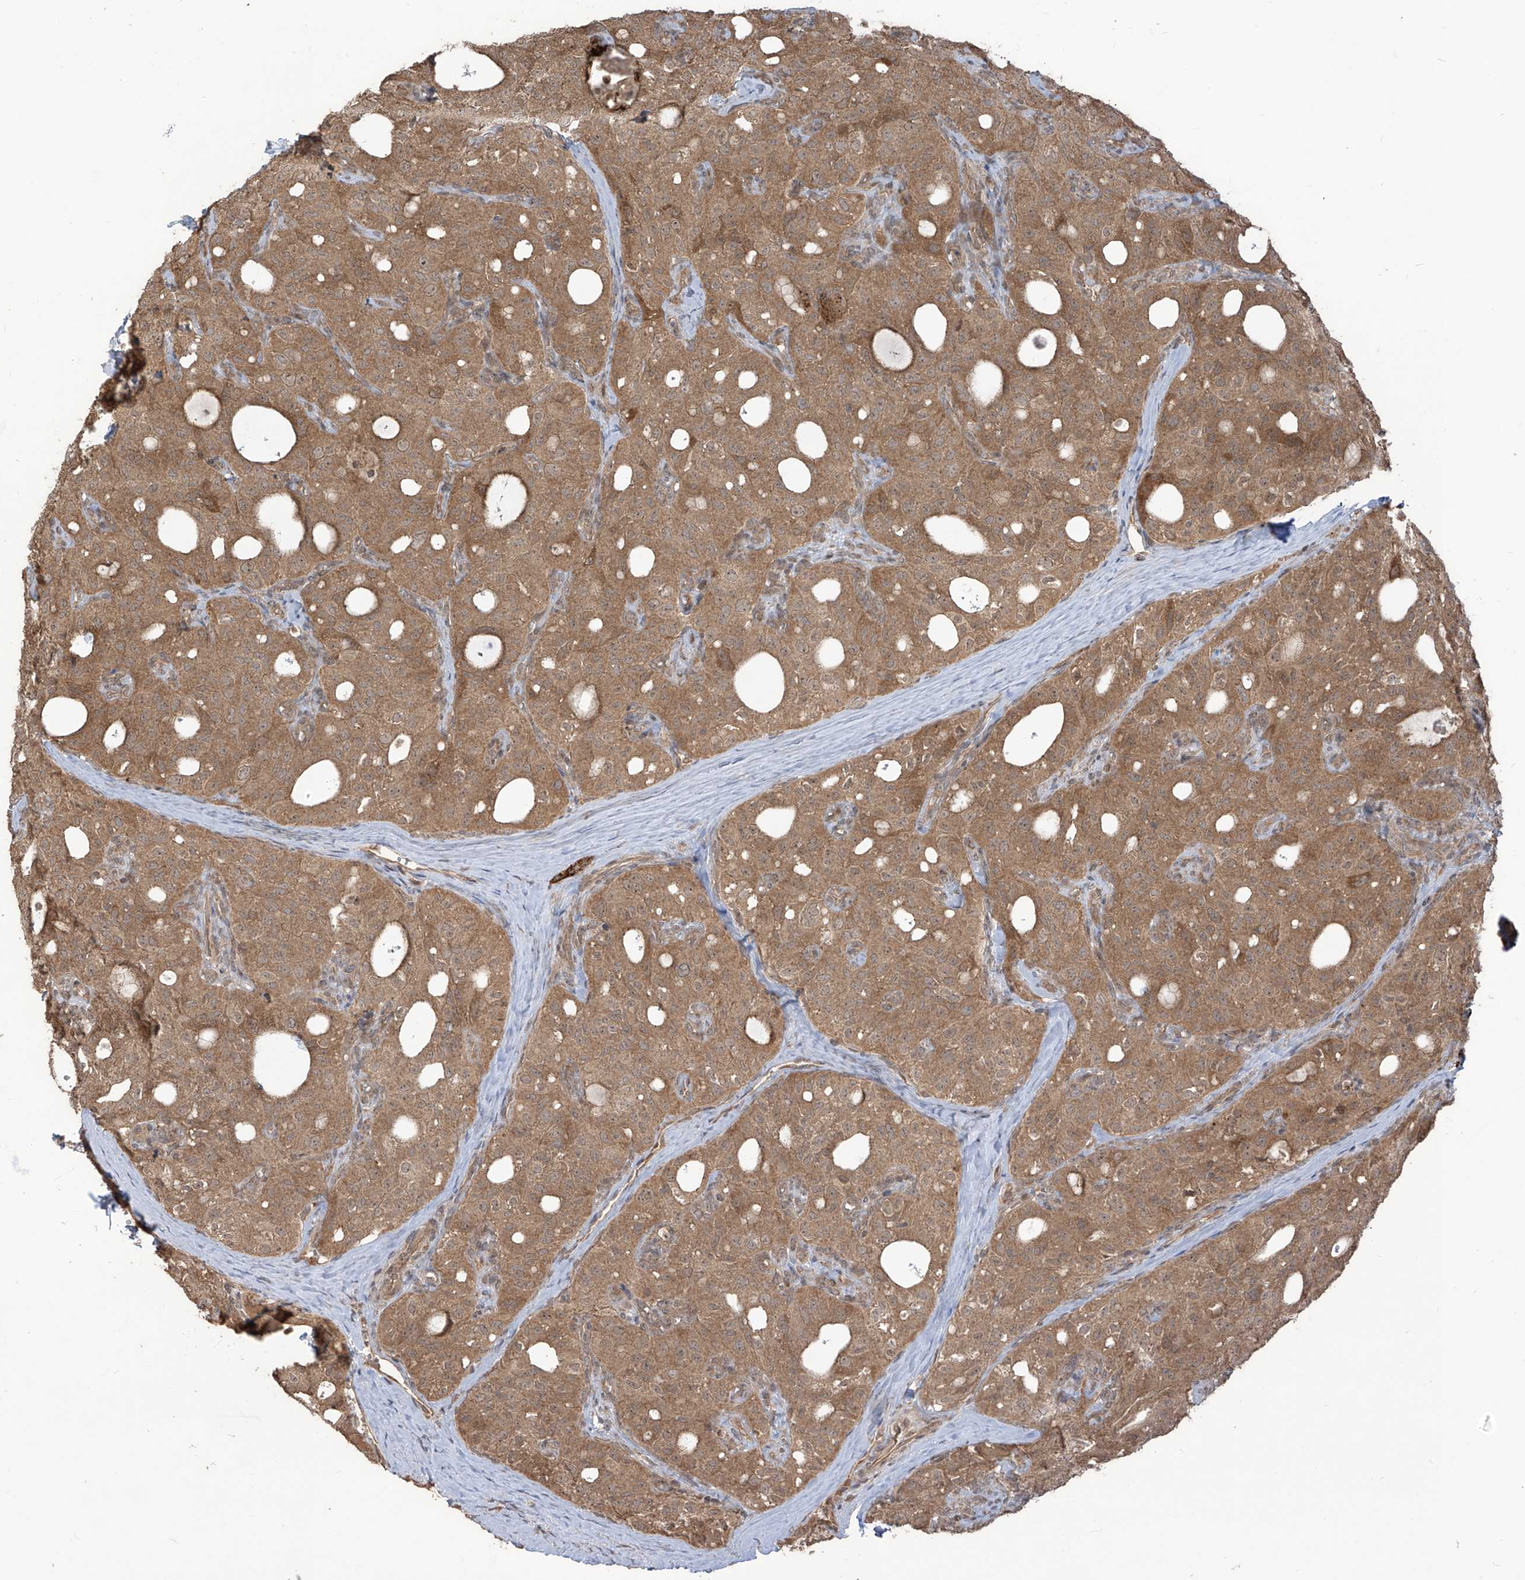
{"staining": {"intensity": "moderate", "quantity": ">75%", "location": "cytoplasmic/membranous"}, "tissue": "thyroid cancer", "cell_type": "Tumor cells", "image_type": "cancer", "snomed": [{"axis": "morphology", "description": "Follicular adenoma carcinoma, NOS"}, {"axis": "topography", "description": "Thyroid gland"}], "caption": "Thyroid cancer (follicular adenoma carcinoma) stained for a protein (brown) displays moderate cytoplasmic/membranous positive positivity in approximately >75% of tumor cells.", "gene": "CARF", "patient": {"sex": "male", "age": 75}}